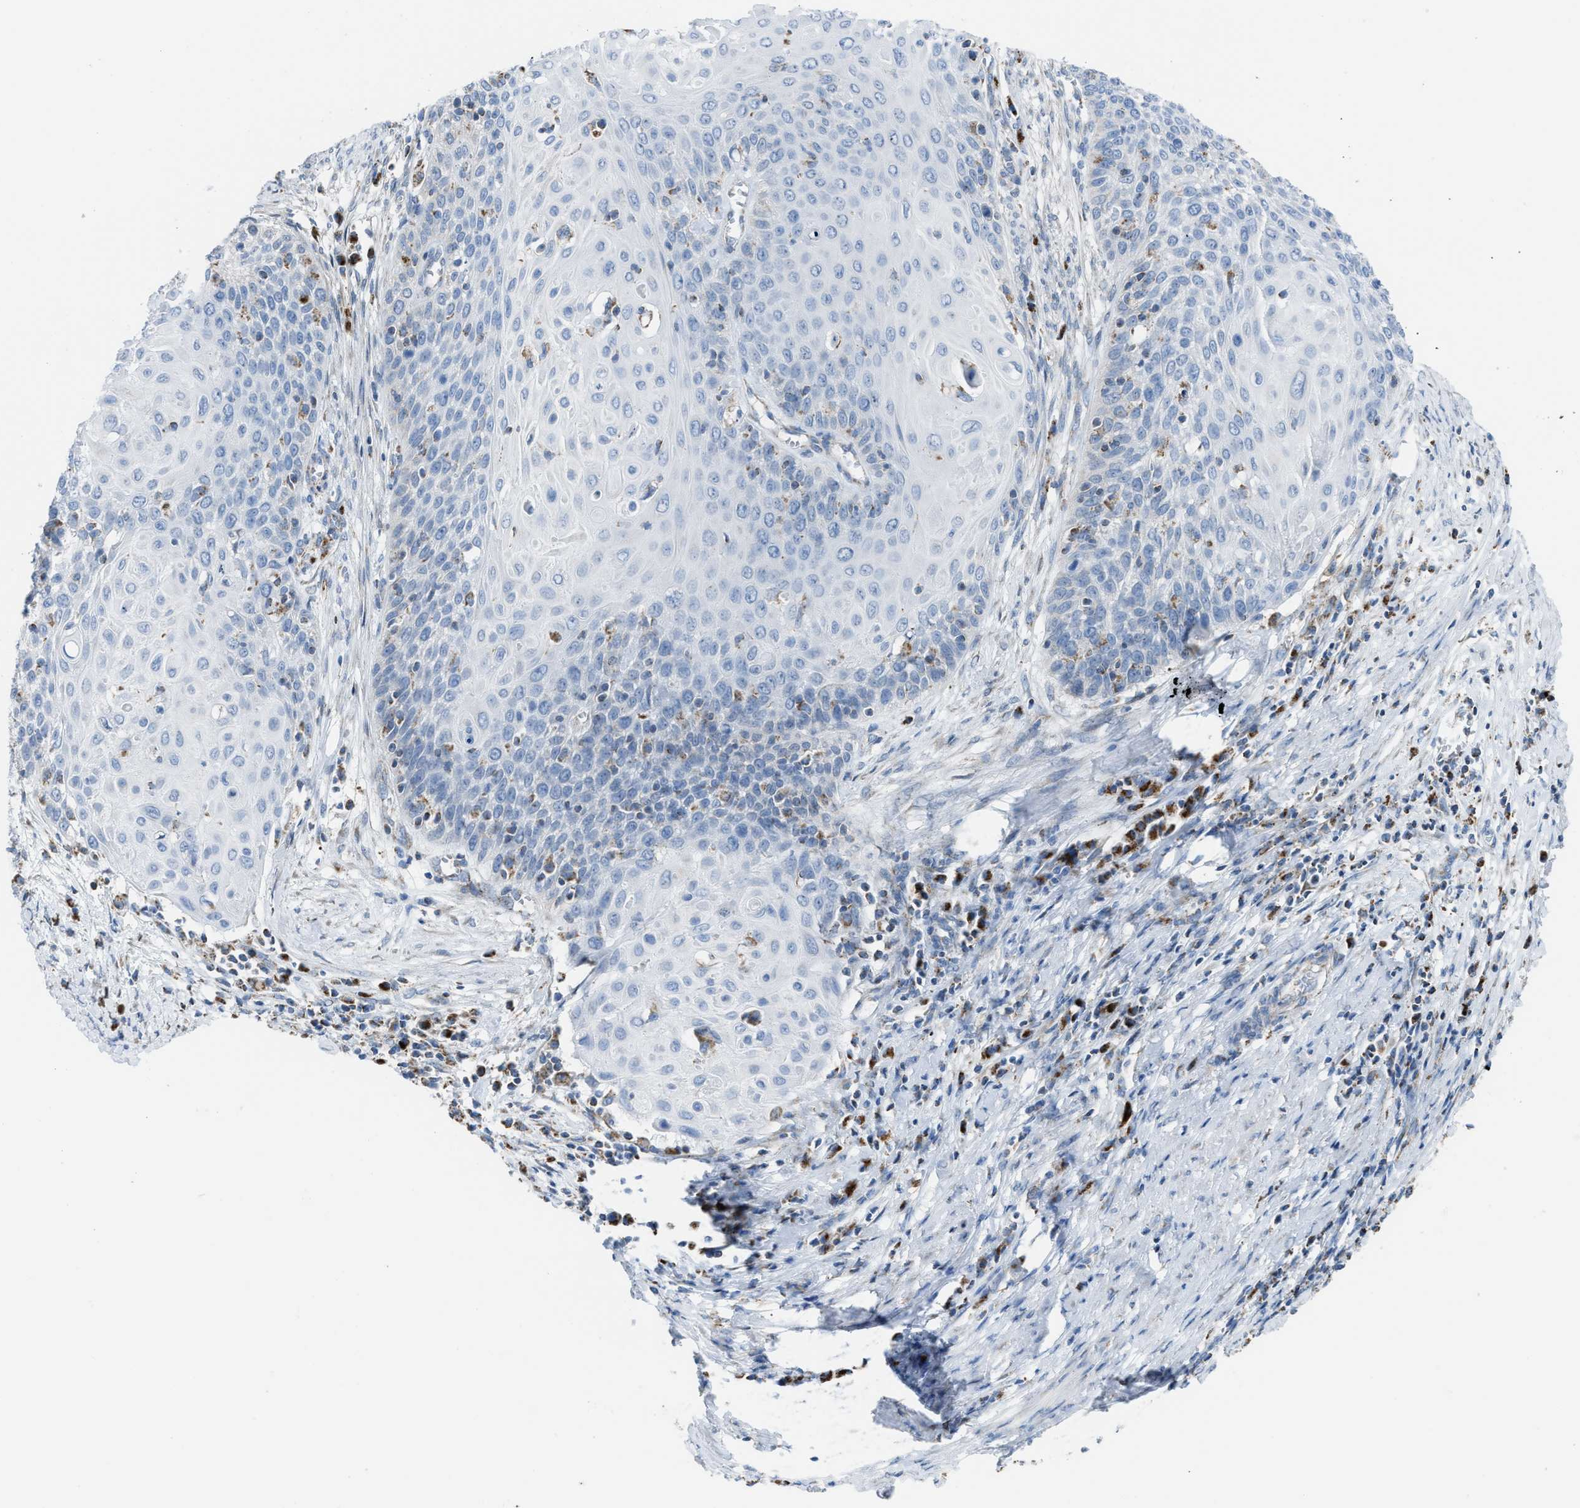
{"staining": {"intensity": "negative", "quantity": "none", "location": "none"}, "tissue": "cervical cancer", "cell_type": "Tumor cells", "image_type": "cancer", "snomed": [{"axis": "morphology", "description": "Squamous cell carcinoma, NOS"}, {"axis": "topography", "description": "Cervix"}], "caption": "DAB (3,3'-diaminobenzidine) immunohistochemical staining of human squamous cell carcinoma (cervical) reveals no significant expression in tumor cells.", "gene": "ETFB", "patient": {"sex": "female", "age": 39}}